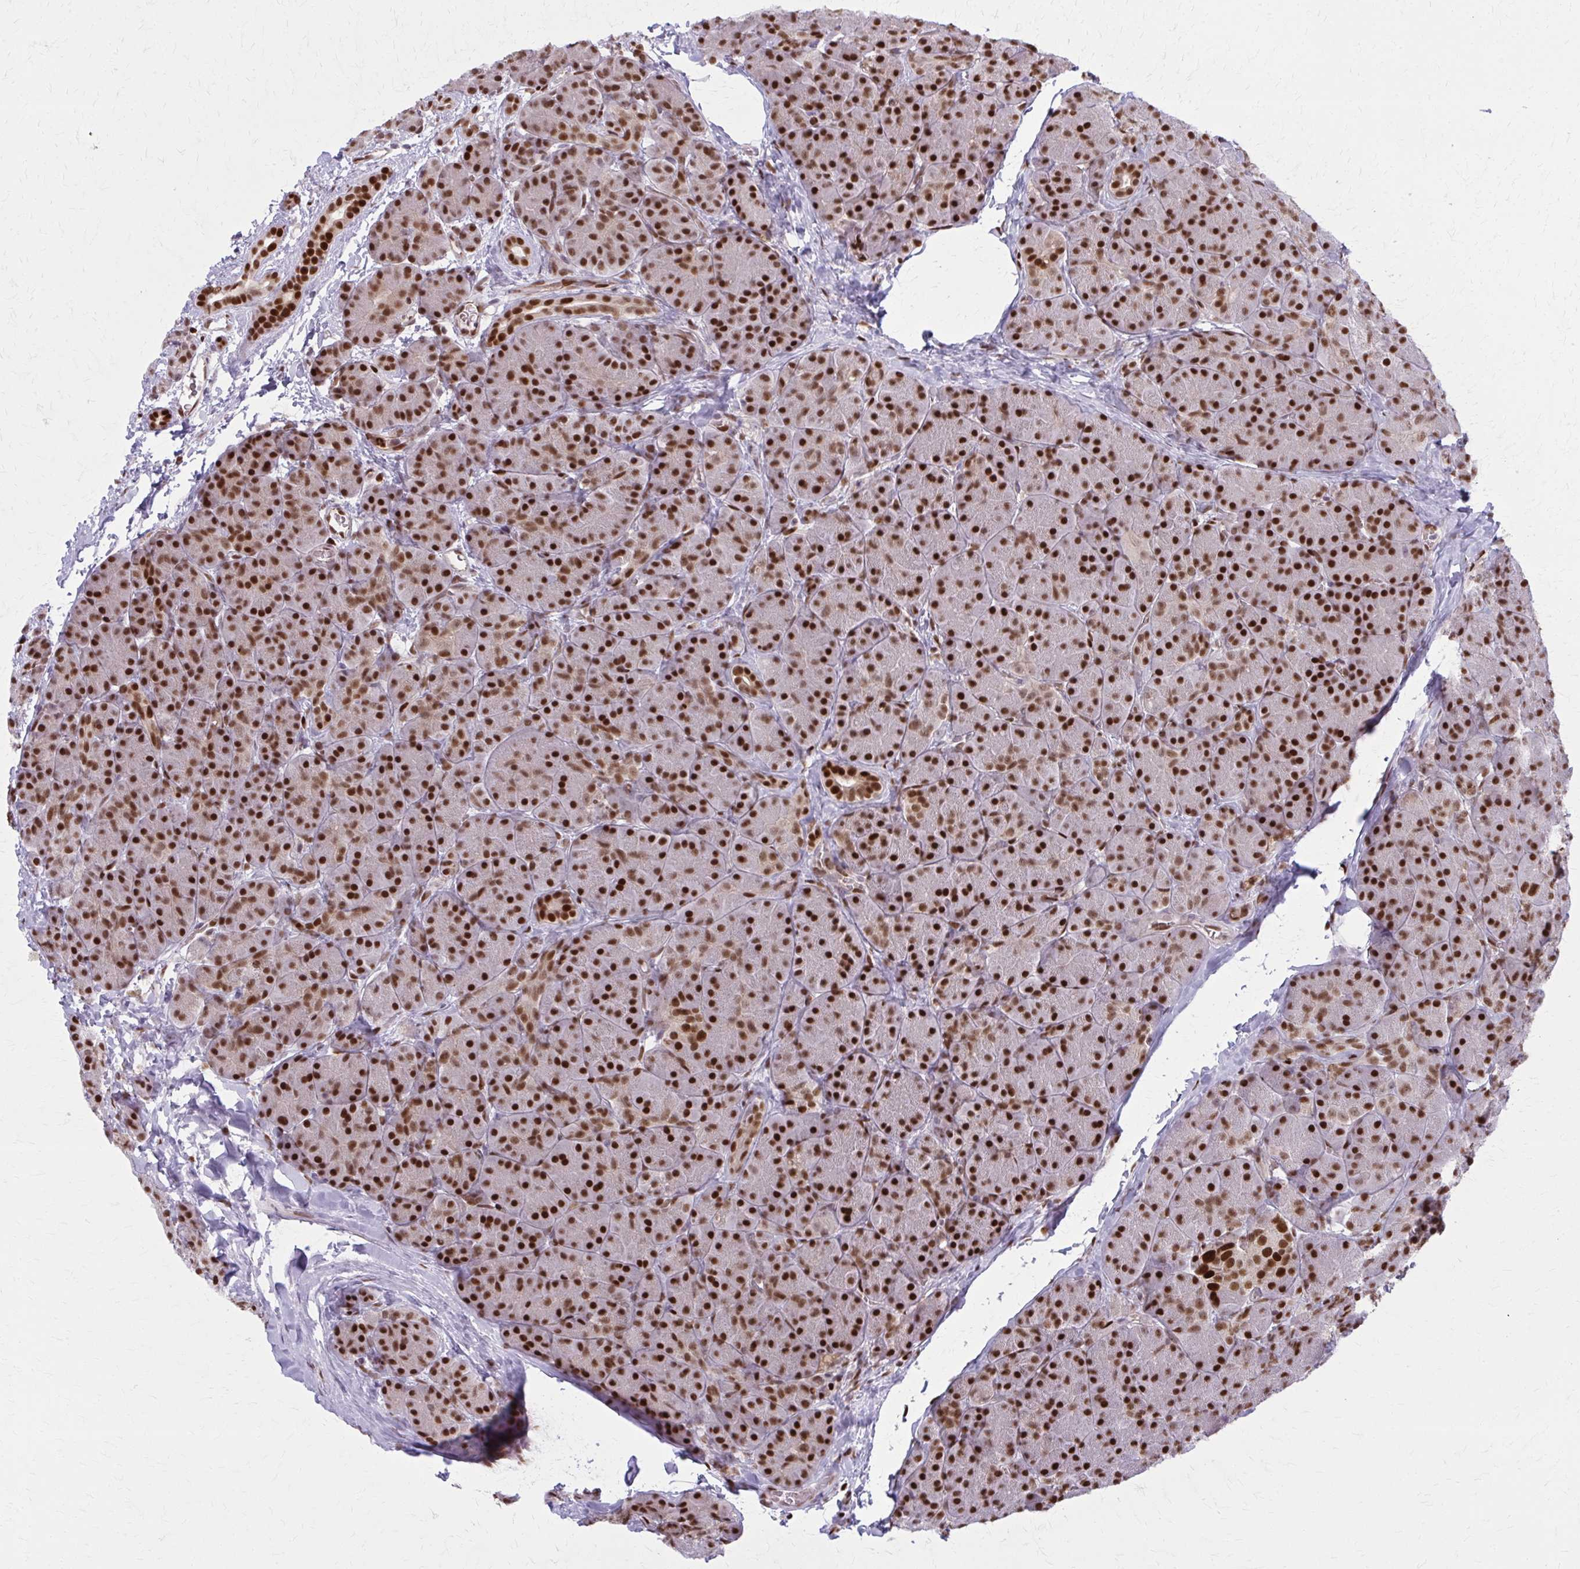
{"staining": {"intensity": "strong", "quantity": ">75%", "location": "nuclear"}, "tissue": "pancreas", "cell_type": "Exocrine glandular cells", "image_type": "normal", "snomed": [{"axis": "morphology", "description": "Normal tissue, NOS"}, {"axis": "topography", "description": "Pancreas"}], "caption": "High-power microscopy captured an immunohistochemistry photomicrograph of benign pancreas, revealing strong nuclear expression in approximately >75% of exocrine glandular cells. (IHC, brightfield microscopy, high magnification).", "gene": "ZNF559", "patient": {"sex": "male", "age": 57}}